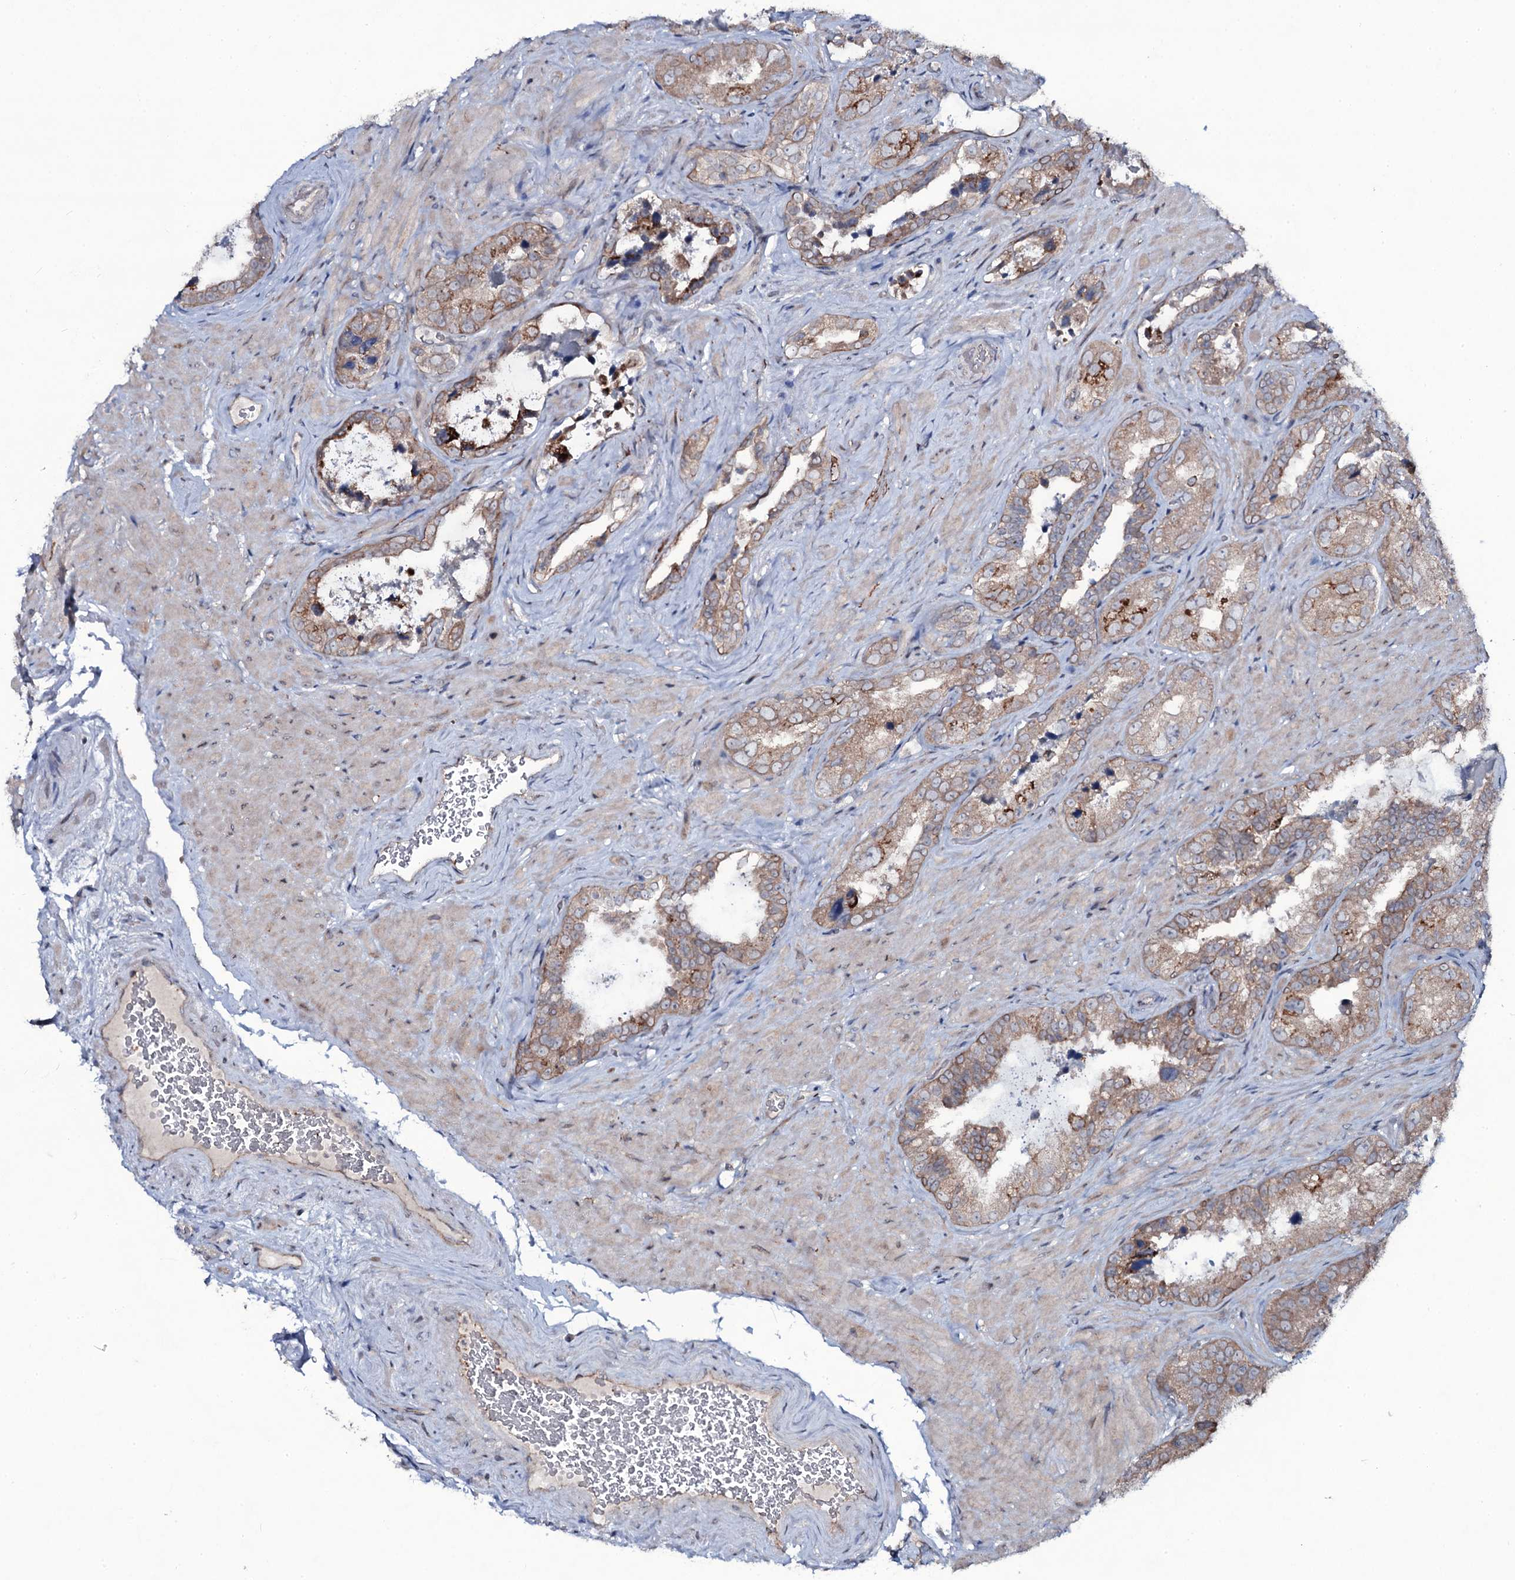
{"staining": {"intensity": "moderate", "quantity": "25%-75%", "location": "cytoplasmic/membranous"}, "tissue": "seminal vesicle", "cell_type": "Glandular cells", "image_type": "normal", "snomed": [{"axis": "morphology", "description": "Normal tissue, NOS"}, {"axis": "topography", "description": "Seminal veicle"}, {"axis": "topography", "description": "Peripheral nerve tissue"}], "caption": "This is an image of IHC staining of benign seminal vesicle, which shows moderate expression in the cytoplasmic/membranous of glandular cells.", "gene": "SNAP23", "patient": {"sex": "male", "age": 67}}